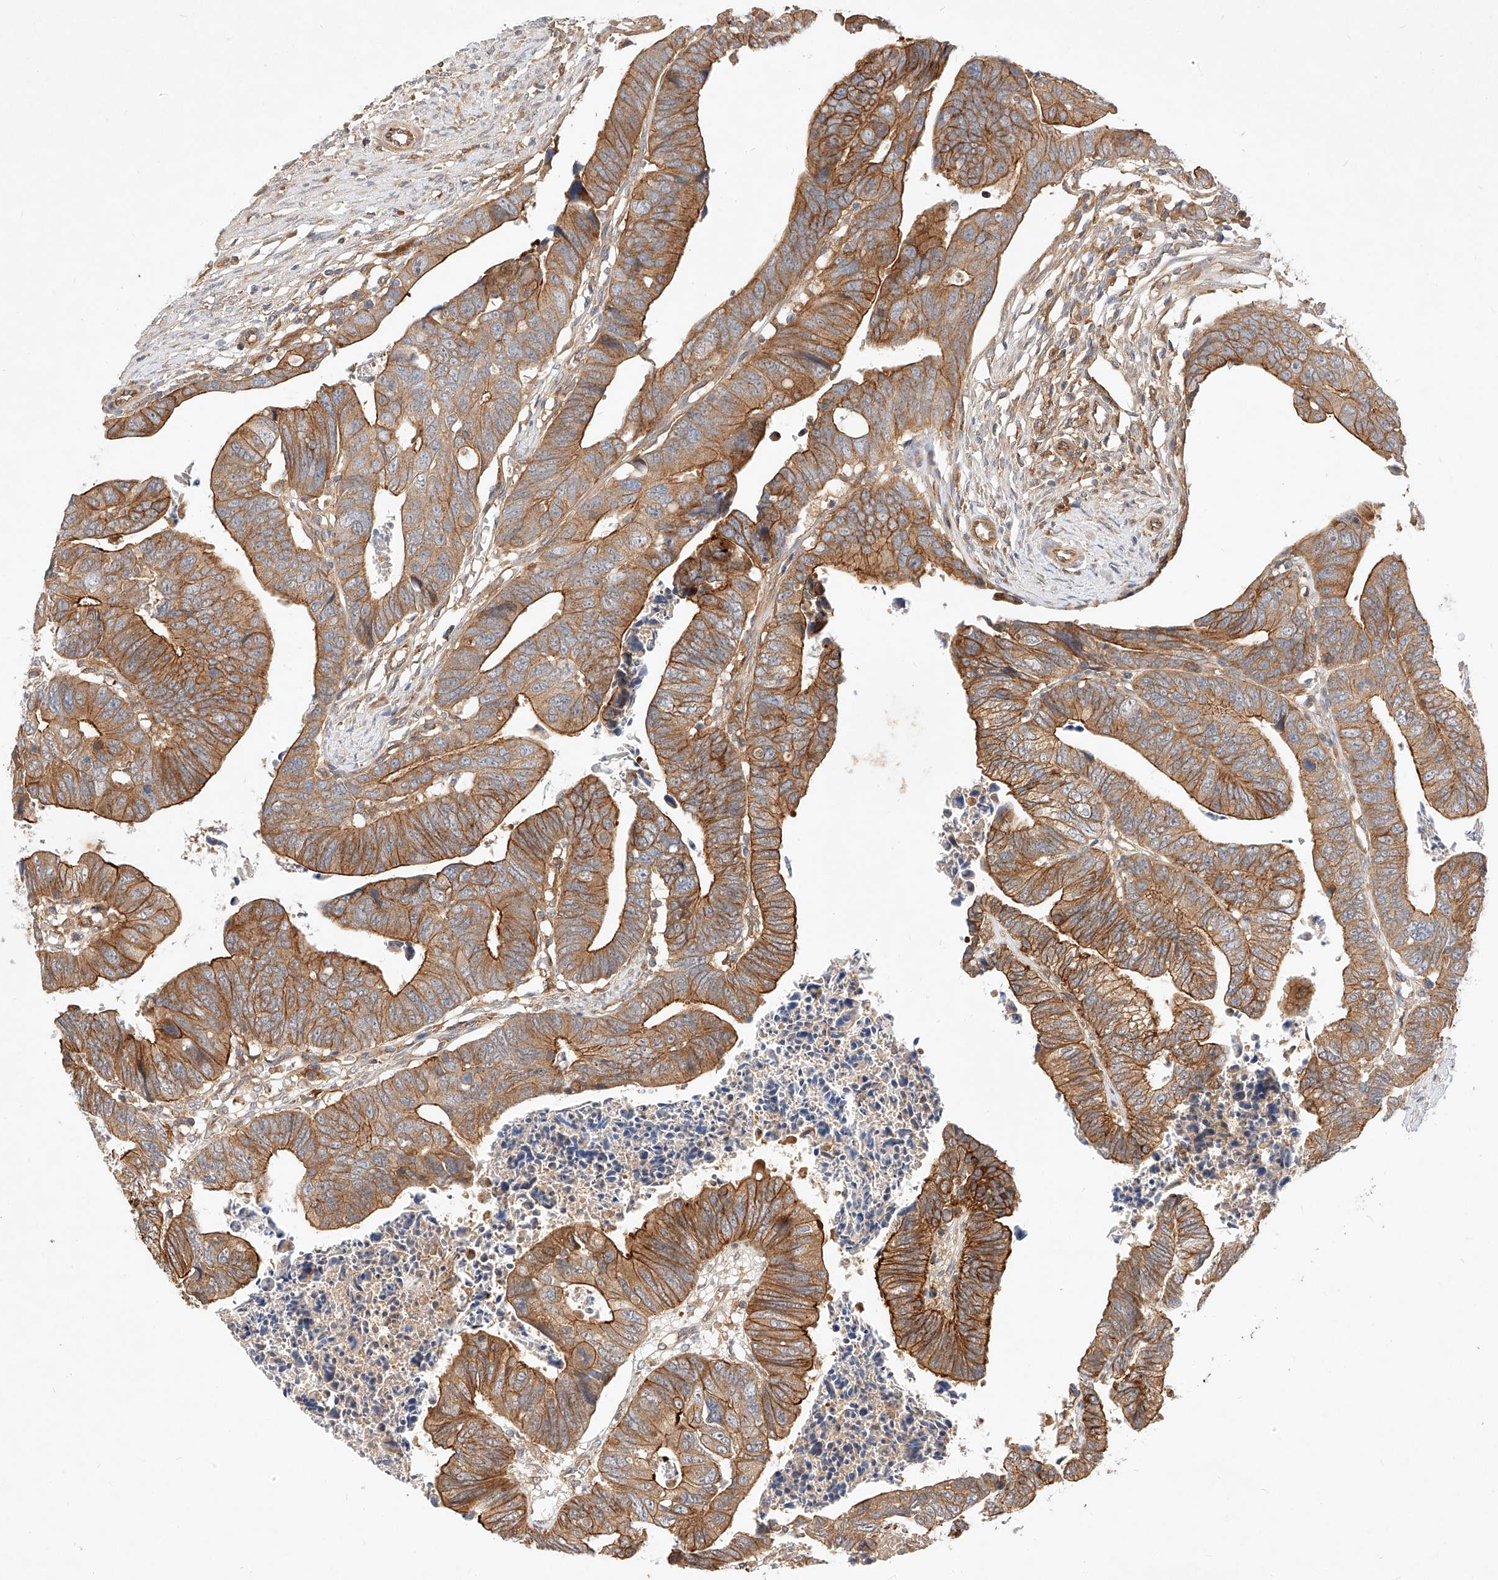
{"staining": {"intensity": "moderate", "quantity": ">75%", "location": "cytoplasmic/membranous"}, "tissue": "colorectal cancer", "cell_type": "Tumor cells", "image_type": "cancer", "snomed": [{"axis": "morphology", "description": "Adenocarcinoma, NOS"}, {"axis": "topography", "description": "Rectum"}], "caption": "Protein staining of colorectal cancer tissue reveals moderate cytoplasmic/membranous expression in approximately >75% of tumor cells. Using DAB (3,3'-diaminobenzidine) (brown) and hematoxylin (blue) stains, captured at high magnification using brightfield microscopy.", "gene": "NFAM1", "patient": {"sex": "female", "age": 65}}